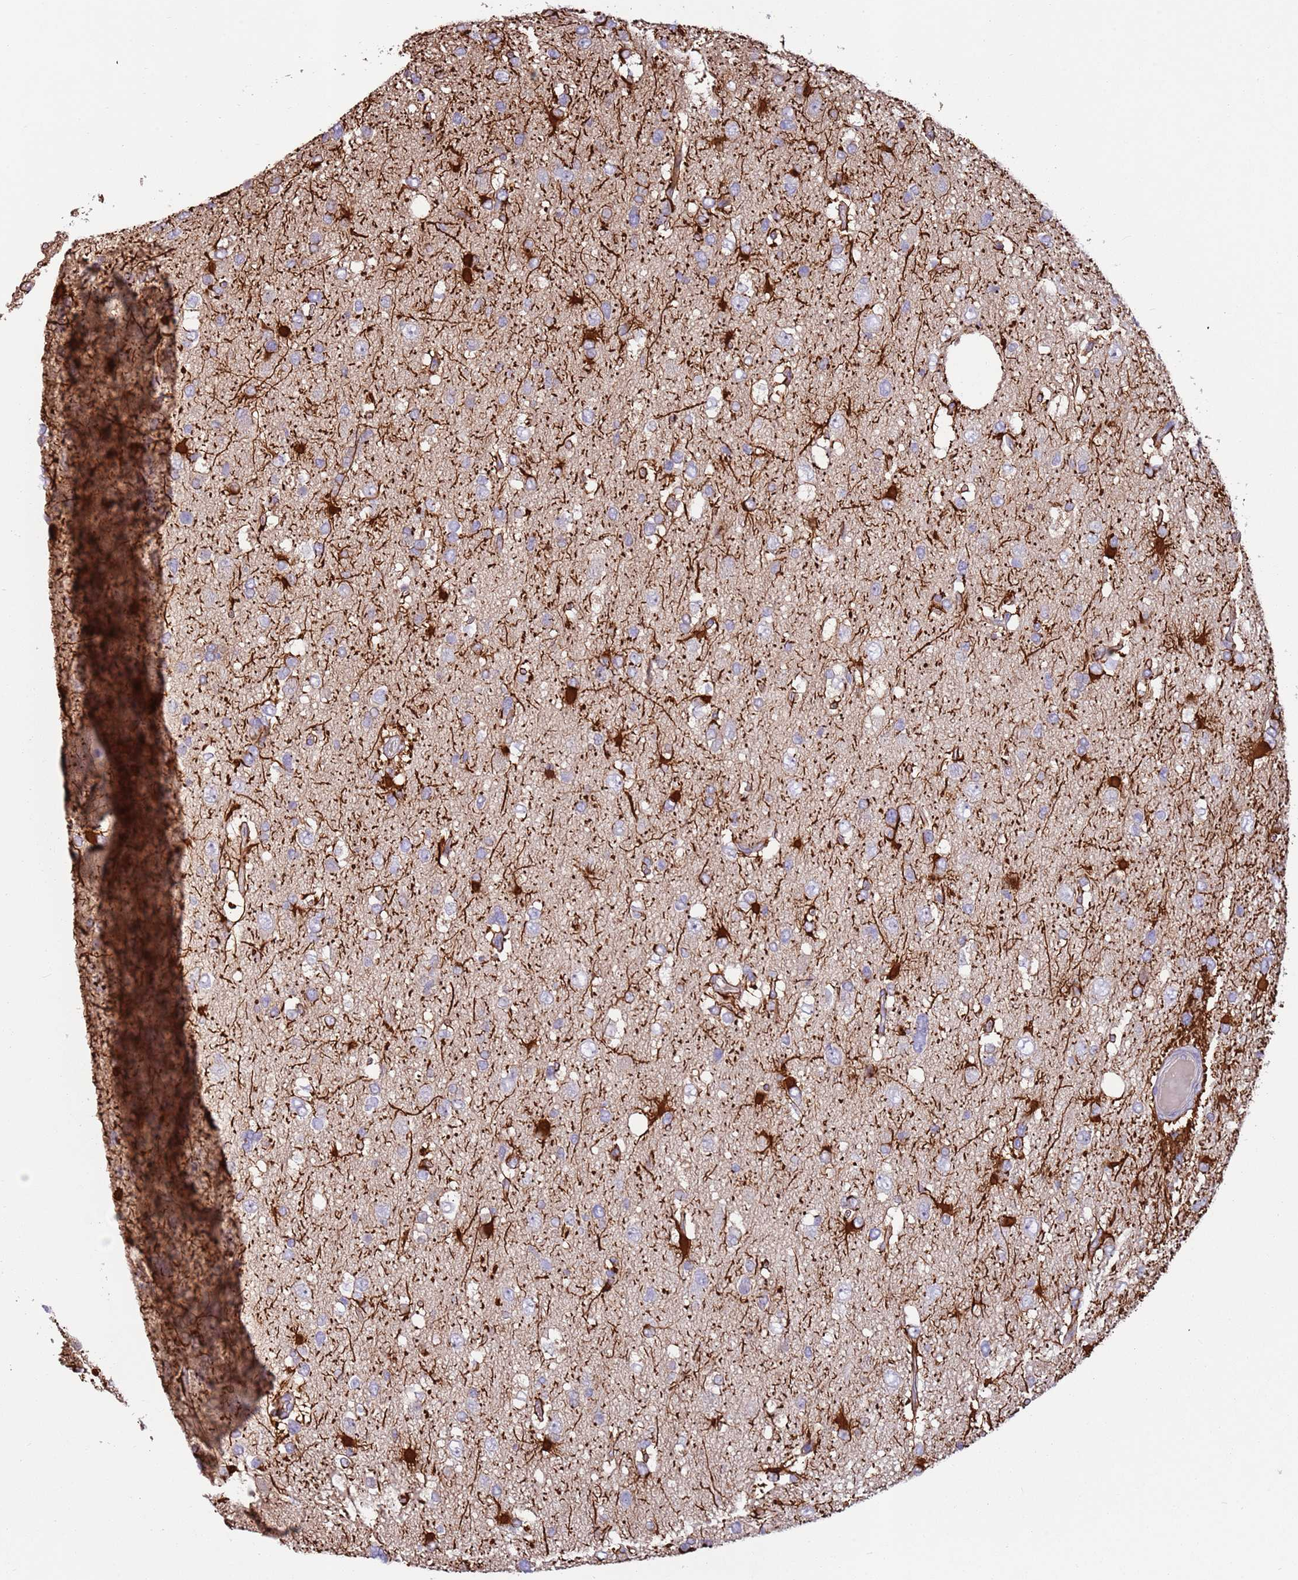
{"staining": {"intensity": "negative", "quantity": "none", "location": "none"}, "tissue": "glioma", "cell_type": "Tumor cells", "image_type": "cancer", "snomed": [{"axis": "morphology", "description": "Glioma, malignant, High grade"}, {"axis": "topography", "description": "Brain"}], "caption": "The histopathology image displays no significant staining in tumor cells of glioma. (Brightfield microscopy of DAB IHC at high magnification).", "gene": "CABYR", "patient": {"sex": "male", "age": 53}}